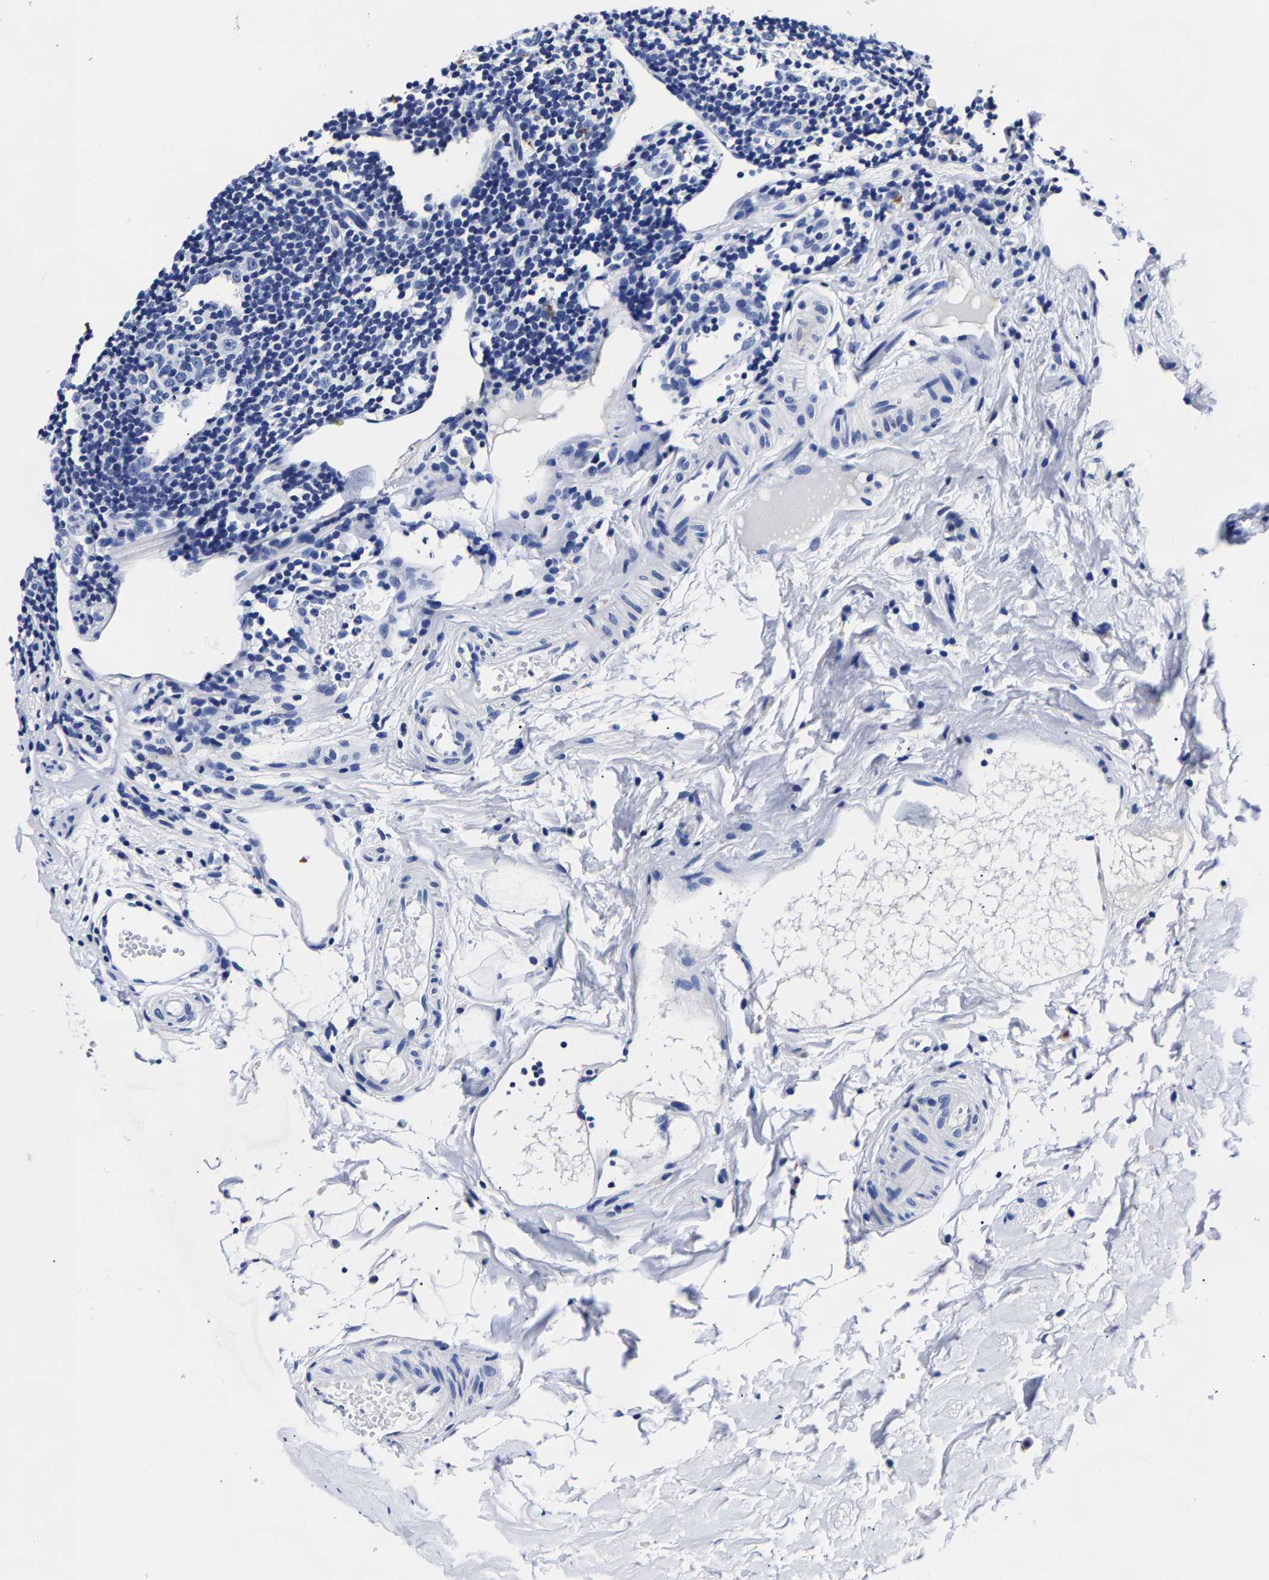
{"staining": {"intensity": "negative", "quantity": "none", "location": "none"}, "tissue": "appendix", "cell_type": "Glandular cells", "image_type": "normal", "snomed": [{"axis": "morphology", "description": "Normal tissue, NOS"}, {"axis": "topography", "description": "Appendix"}], "caption": "The histopathology image shows no staining of glandular cells in unremarkable appendix. (Stains: DAB immunohistochemistry with hematoxylin counter stain, Microscopy: brightfield microscopy at high magnification).", "gene": "CPA2", "patient": {"sex": "female", "age": 20}}